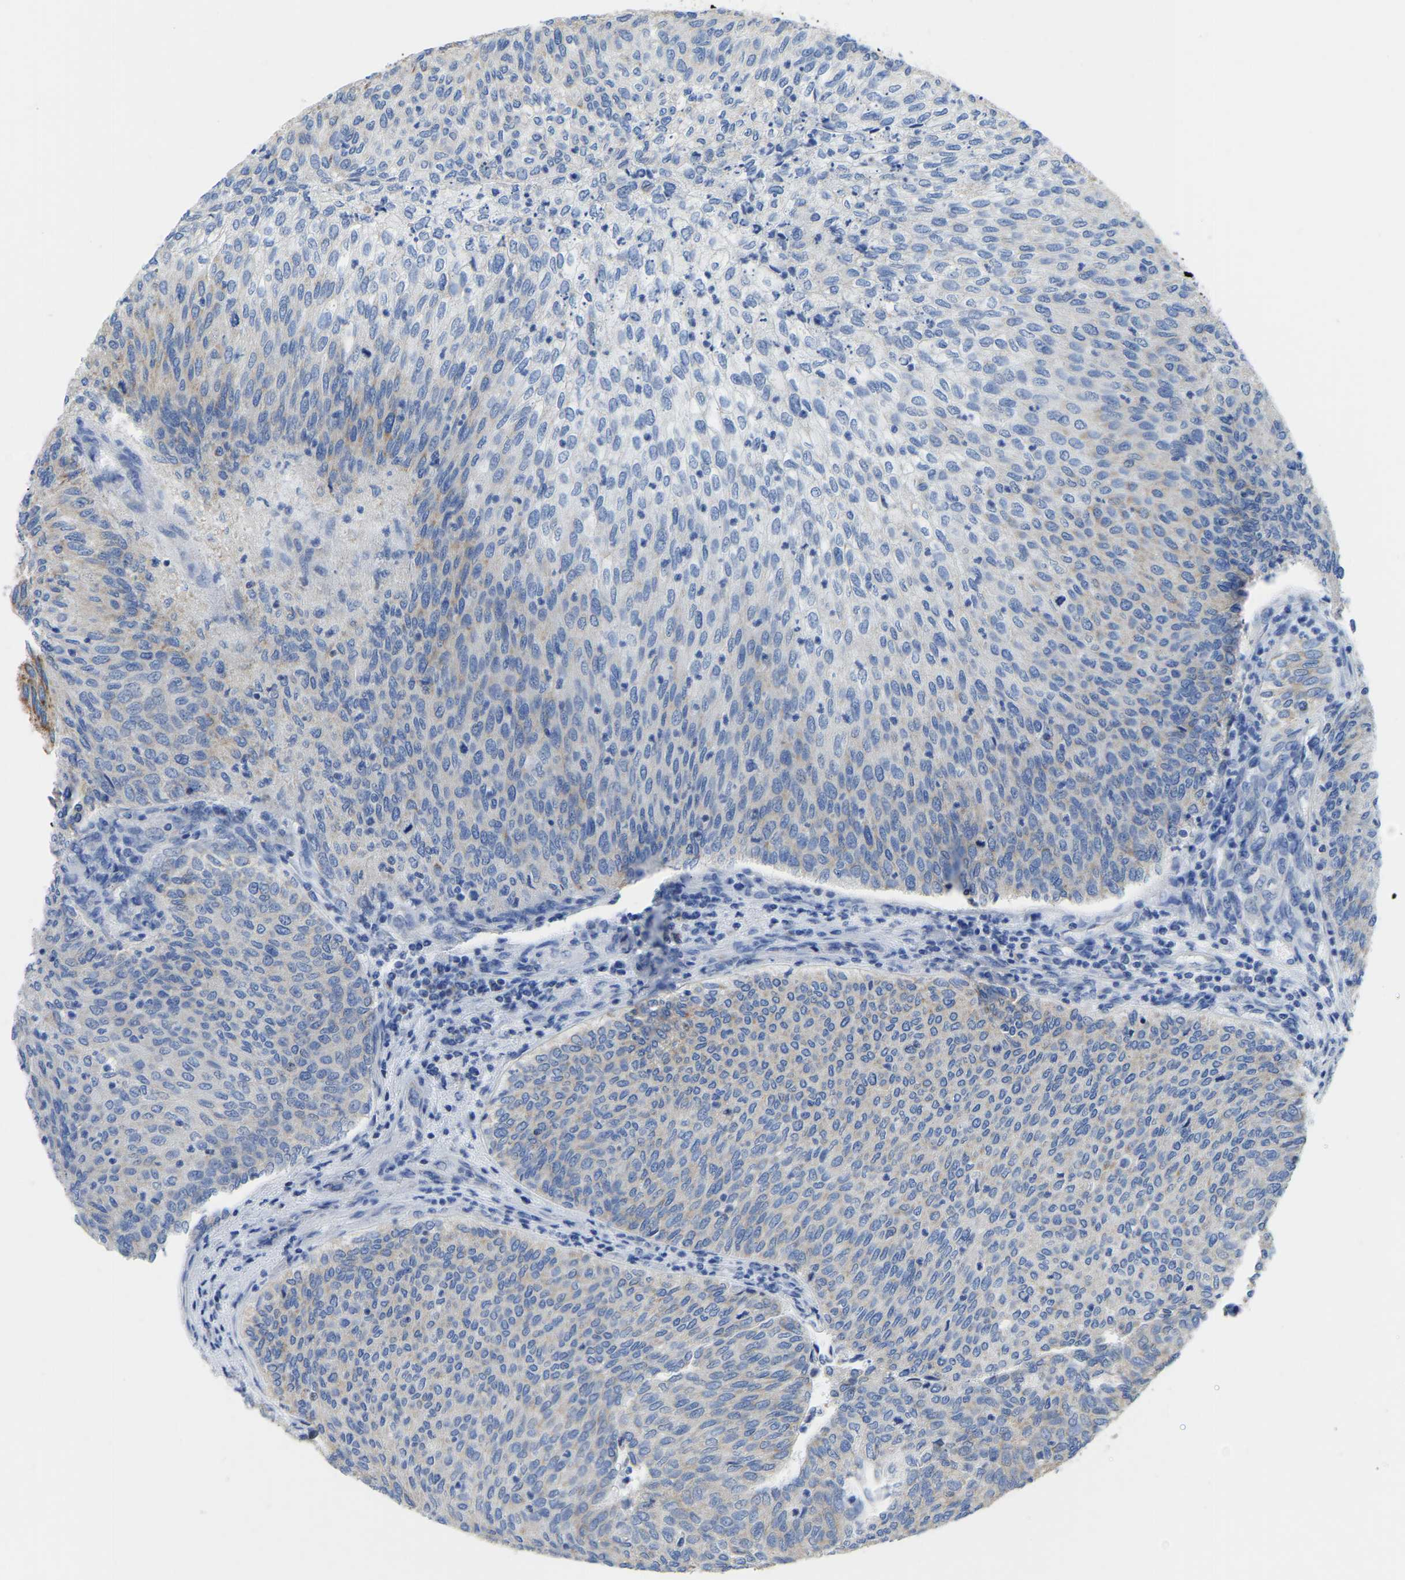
{"staining": {"intensity": "moderate", "quantity": "<25%", "location": "cytoplasmic/membranous"}, "tissue": "urothelial cancer", "cell_type": "Tumor cells", "image_type": "cancer", "snomed": [{"axis": "morphology", "description": "Urothelial carcinoma, Low grade"}, {"axis": "topography", "description": "Urinary bladder"}], "caption": "Protein expression analysis of human low-grade urothelial carcinoma reveals moderate cytoplasmic/membranous expression in about <25% of tumor cells.", "gene": "ETFA", "patient": {"sex": "female", "age": 79}}